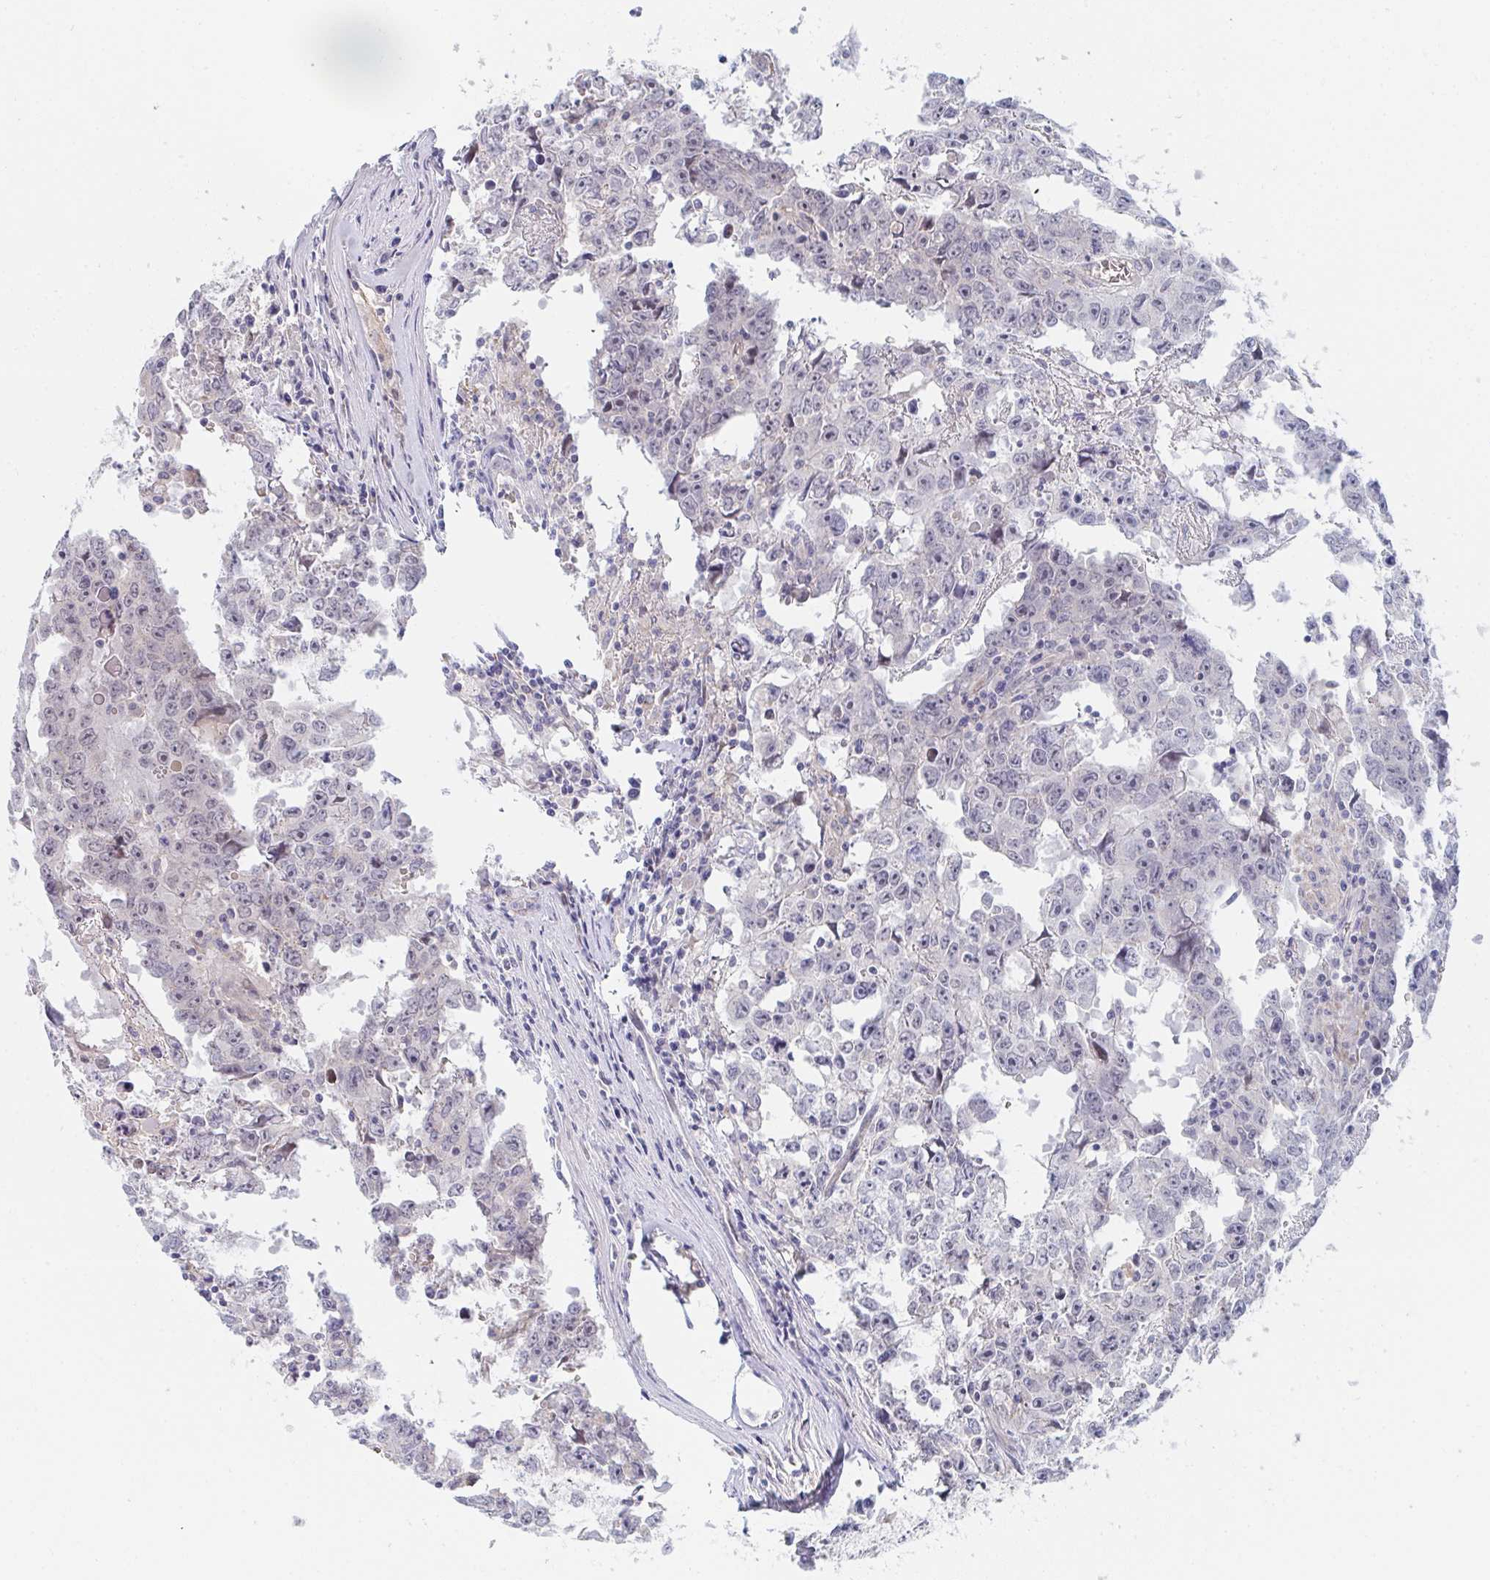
{"staining": {"intensity": "moderate", "quantity": "<25%", "location": "nuclear"}, "tissue": "testis cancer", "cell_type": "Tumor cells", "image_type": "cancer", "snomed": [{"axis": "morphology", "description": "Carcinoma, Embryonal, NOS"}, {"axis": "topography", "description": "Testis"}], "caption": "The histopathology image exhibits immunohistochemical staining of testis embryonal carcinoma. There is moderate nuclear expression is appreciated in about <25% of tumor cells. The protein of interest is shown in brown color, while the nuclei are stained blue.", "gene": "TNFSF4", "patient": {"sex": "male", "age": 22}}